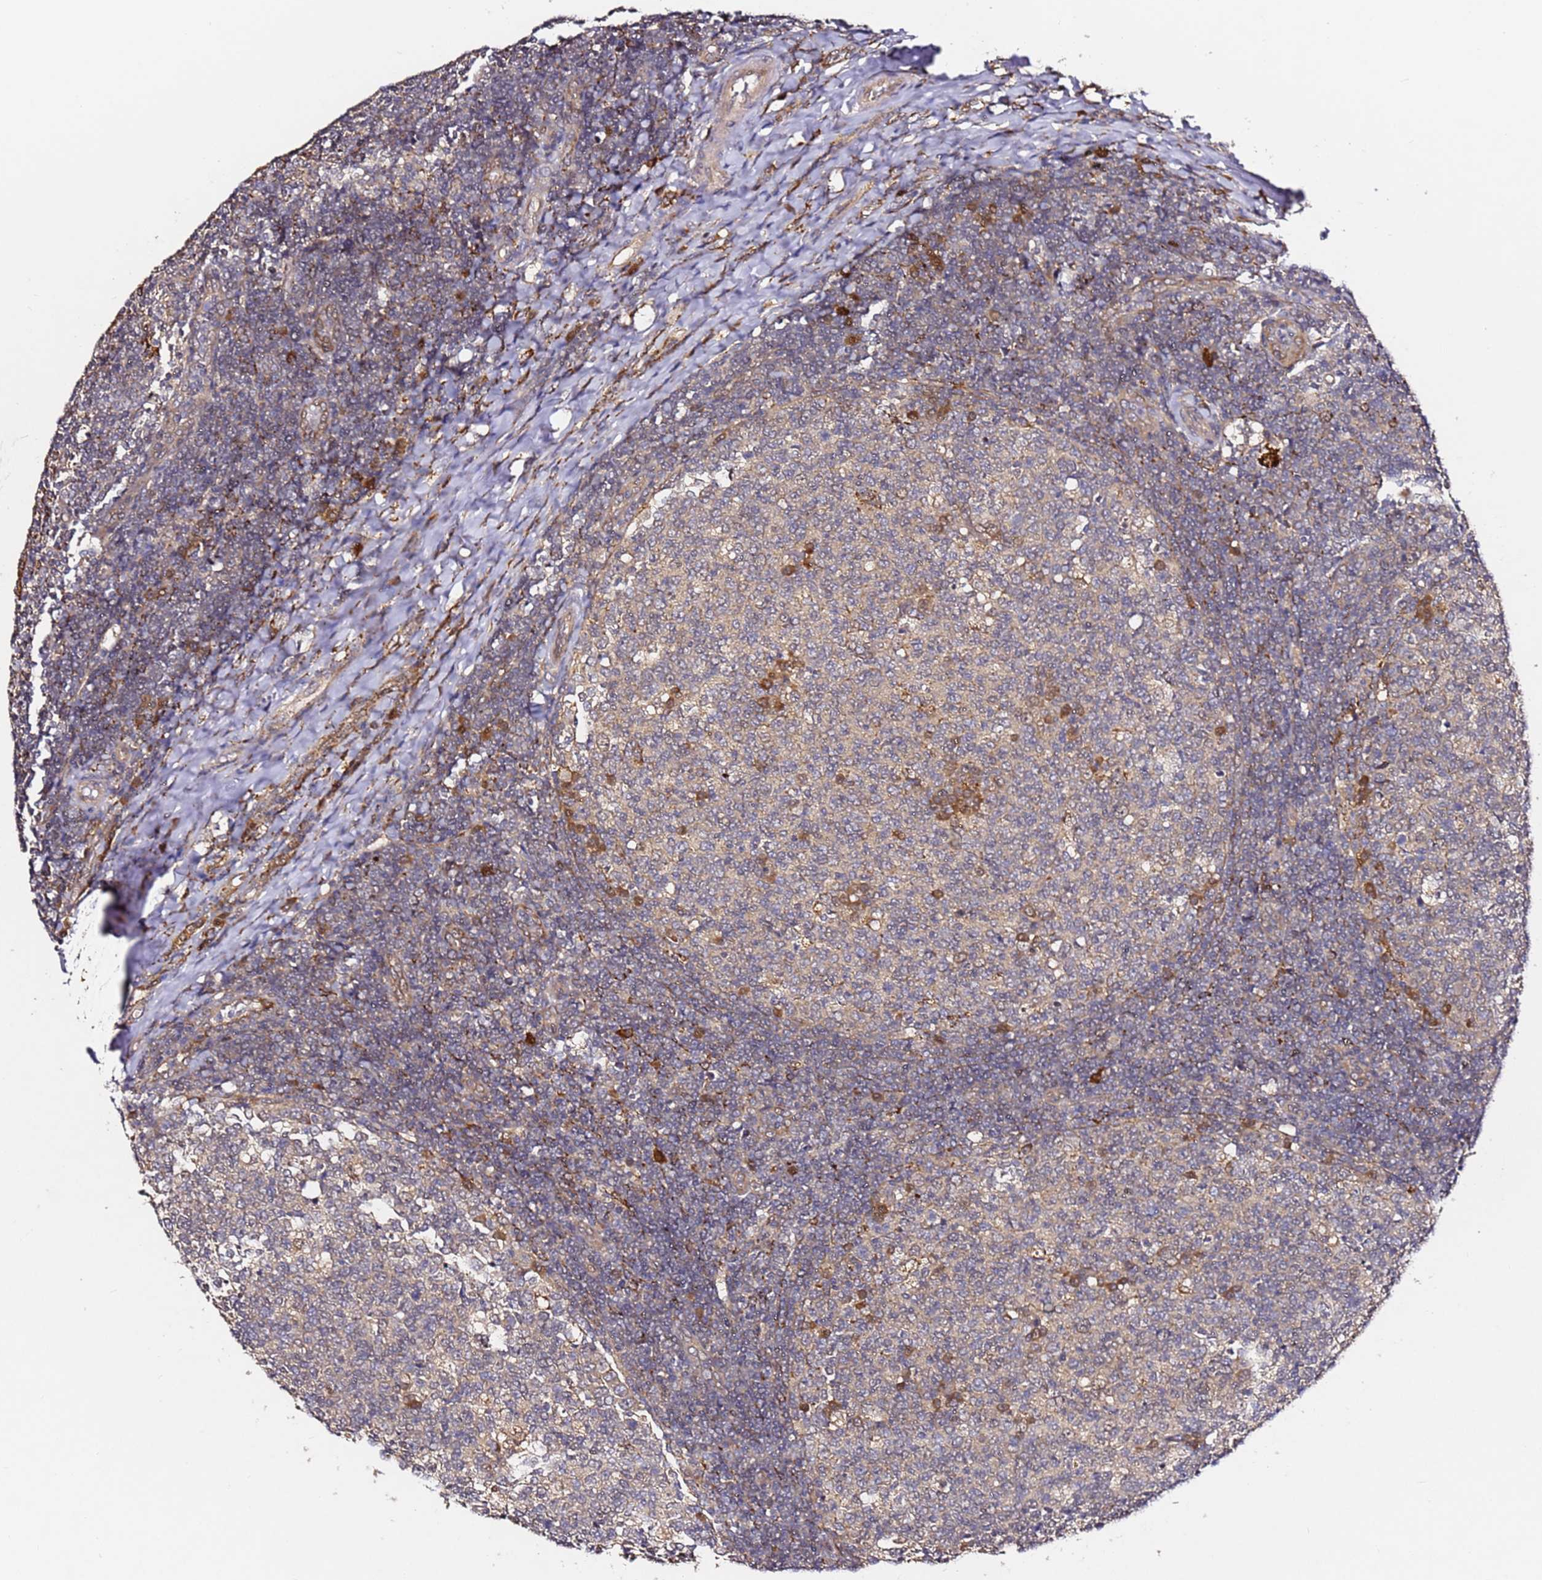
{"staining": {"intensity": "moderate", "quantity": "<25%", "location": "cytoplasmic/membranous"}, "tissue": "tonsil", "cell_type": "Germinal center cells", "image_type": "normal", "snomed": [{"axis": "morphology", "description": "Normal tissue, NOS"}, {"axis": "topography", "description": "Tonsil"}], "caption": "Protein expression analysis of normal tonsil shows moderate cytoplasmic/membranous staining in about <25% of germinal center cells. (brown staining indicates protein expression, while blue staining denotes nuclei).", "gene": "ALG11", "patient": {"sex": "female", "age": 19}}